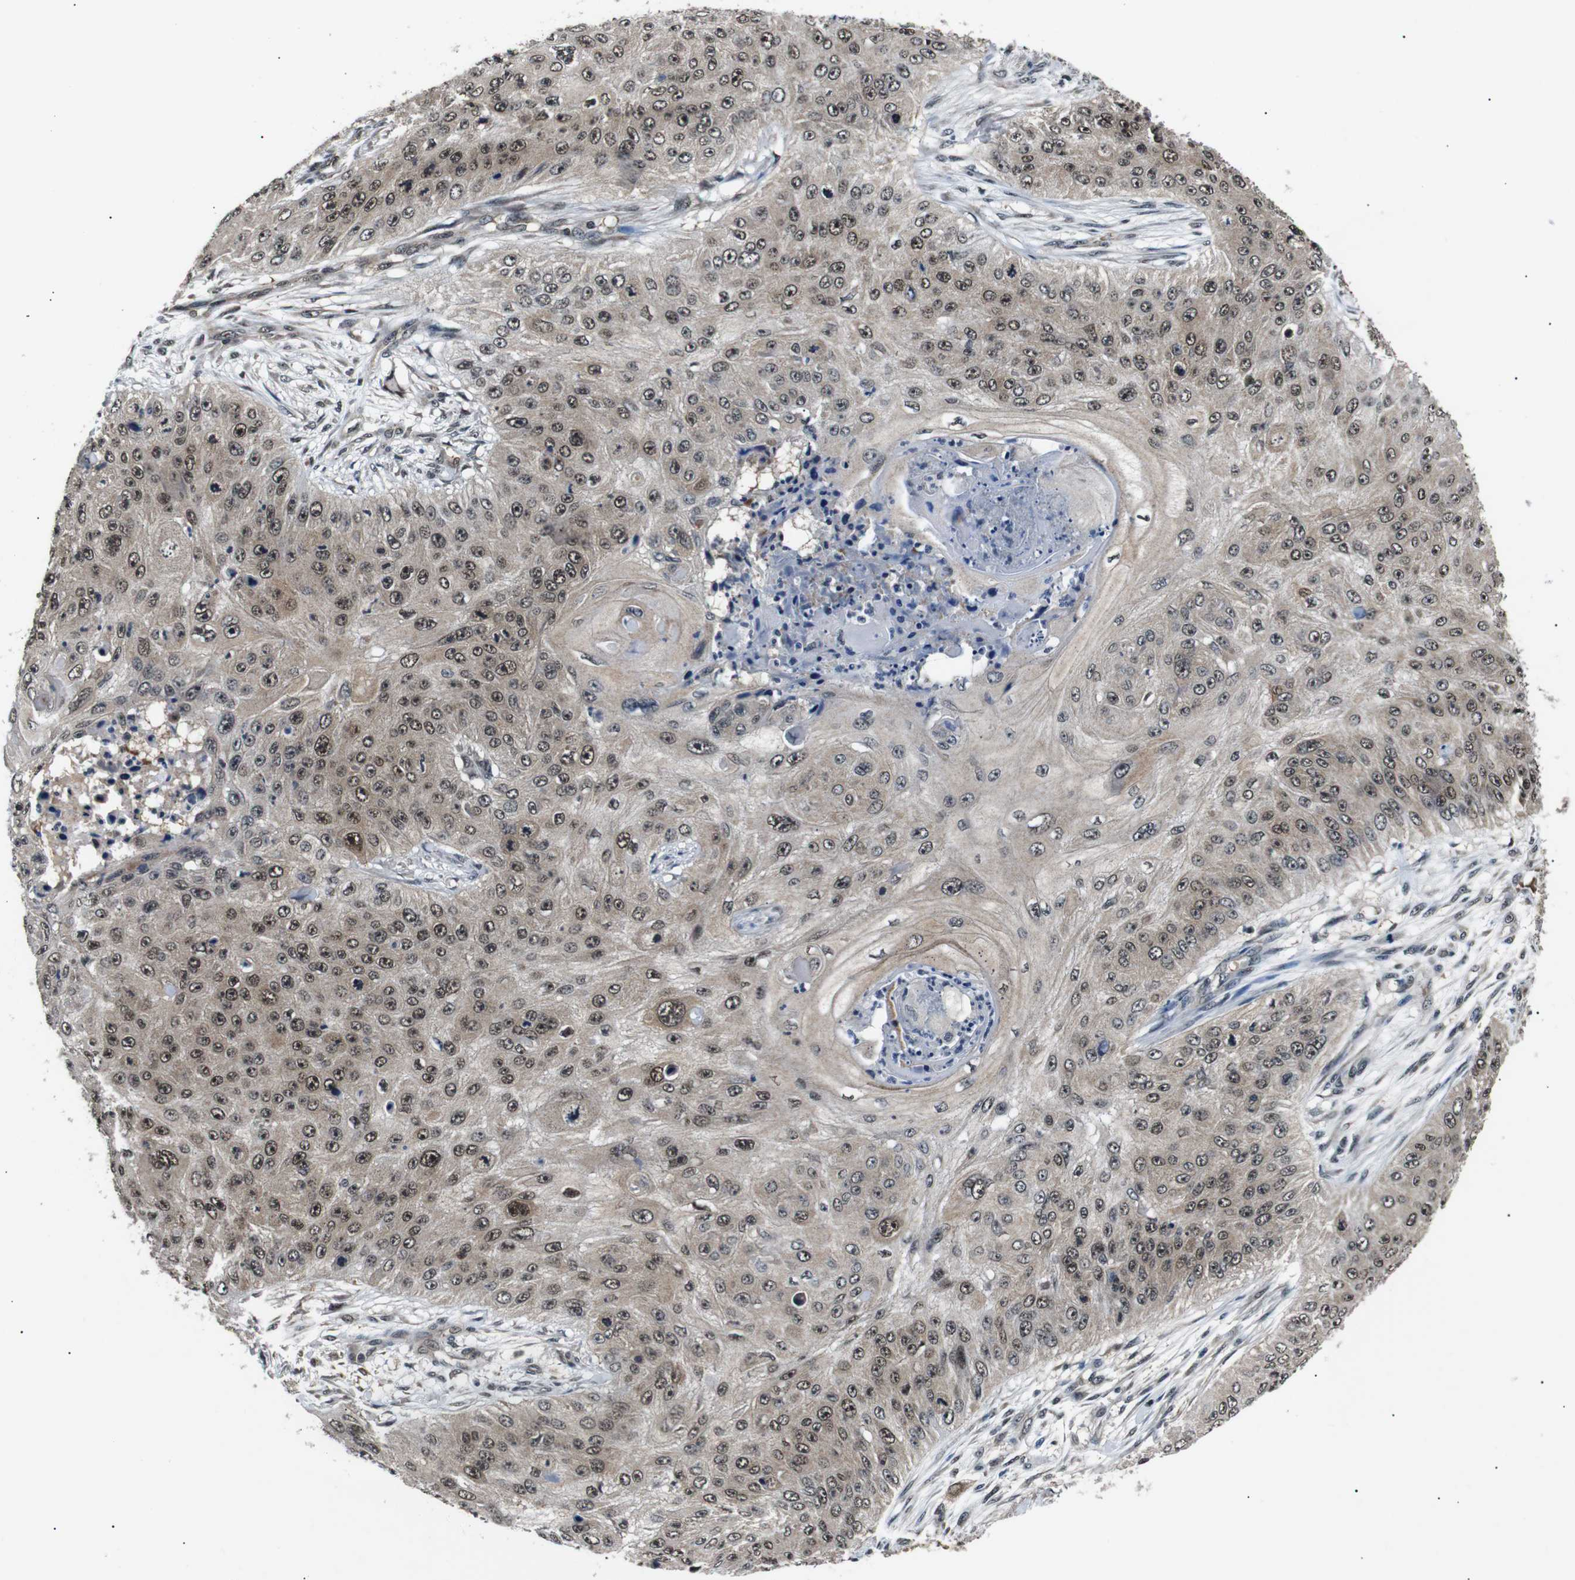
{"staining": {"intensity": "moderate", "quantity": ">75%", "location": "cytoplasmic/membranous,nuclear"}, "tissue": "skin cancer", "cell_type": "Tumor cells", "image_type": "cancer", "snomed": [{"axis": "morphology", "description": "Squamous cell carcinoma, NOS"}, {"axis": "topography", "description": "Skin"}], "caption": "An image of human squamous cell carcinoma (skin) stained for a protein displays moderate cytoplasmic/membranous and nuclear brown staining in tumor cells.", "gene": "SKP1", "patient": {"sex": "female", "age": 80}}